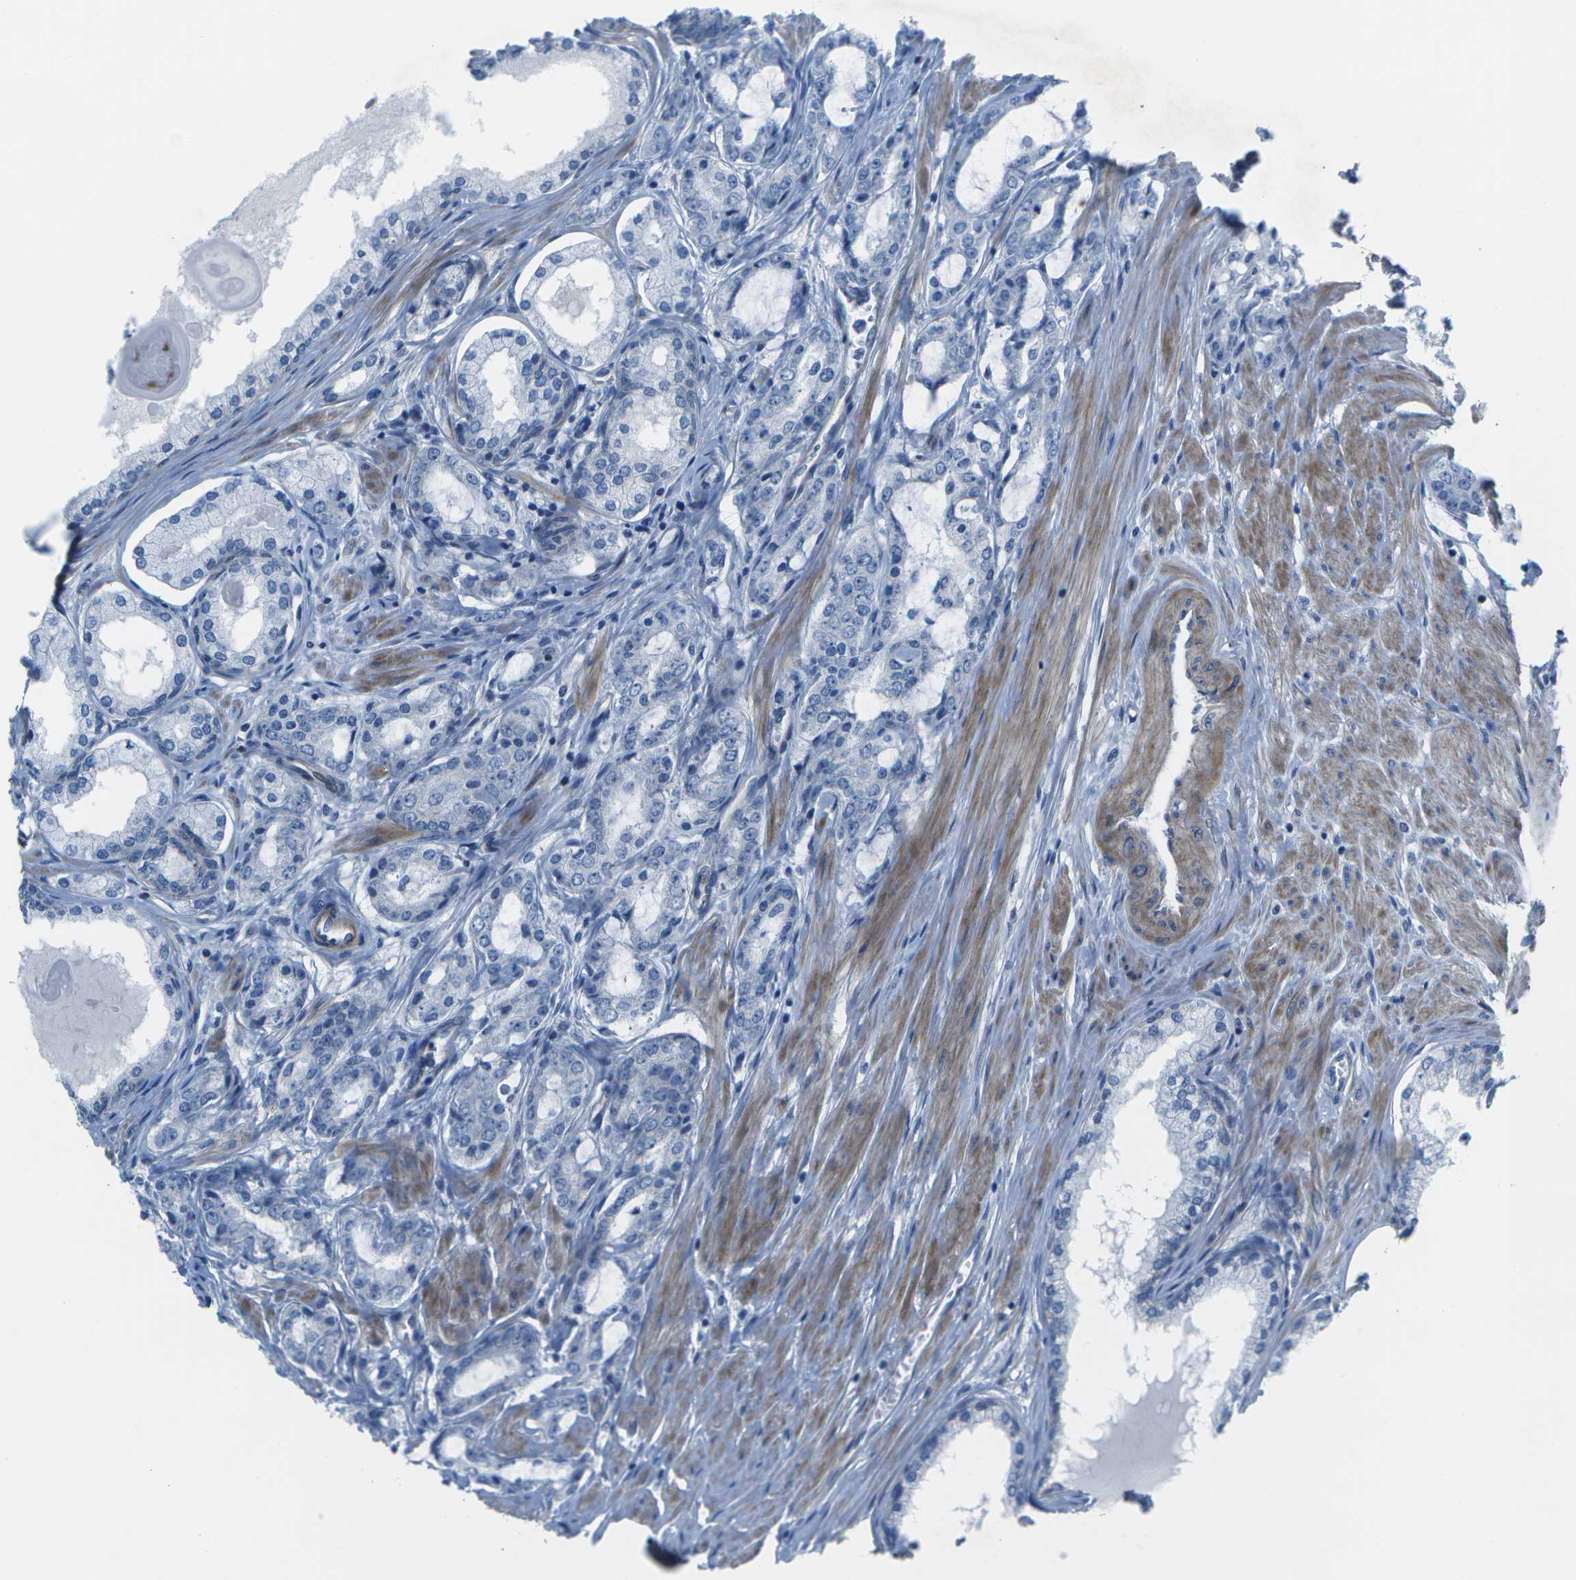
{"staining": {"intensity": "negative", "quantity": "none", "location": "none"}, "tissue": "prostate cancer", "cell_type": "Tumor cells", "image_type": "cancer", "snomed": [{"axis": "morphology", "description": "Adenocarcinoma, Low grade"}, {"axis": "topography", "description": "Prostate"}], "caption": "Tumor cells show no significant staining in low-grade adenocarcinoma (prostate).", "gene": "SORBS3", "patient": {"sex": "male", "age": 63}}